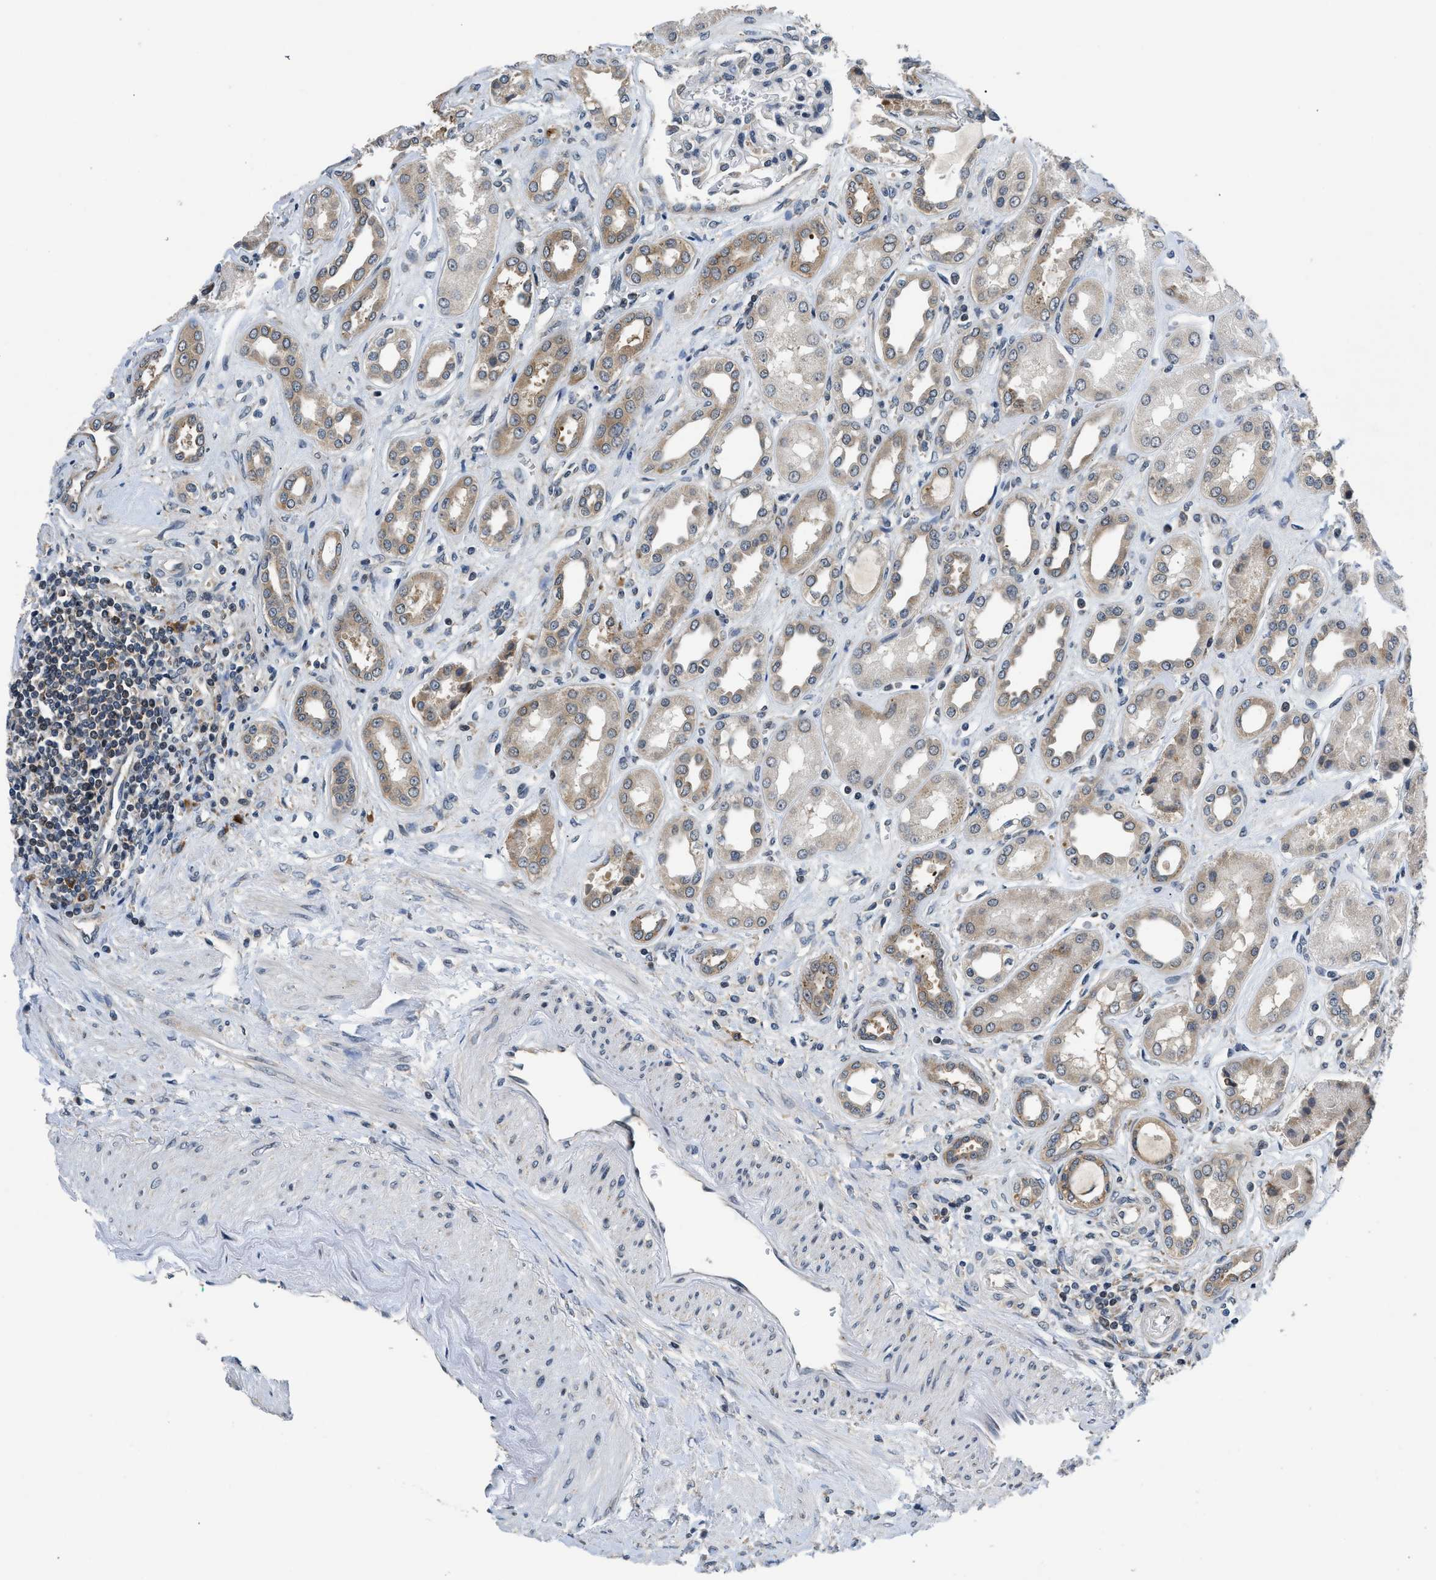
{"staining": {"intensity": "negative", "quantity": "none", "location": "none"}, "tissue": "kidney", "cell_type": "Cells in glomeruli", "image_type": "normal", "snomed": [{"axis": "morphology", "description": "Normal tissue, NOS"}, {"axis": "topography", "description": "Kidney"}], "caption": "A micrograph of human kidney is negative for staining in cells in glomeruli. (Stains: DAB (3,3'-diaminobenzidine) immunohistochemistry (IHC) with hematoxylin counter stain, Microscopy: brightfield microscopy at high magnification).", "gene": "PA2G4", "patient": {"sex": "male", "age": 59}}